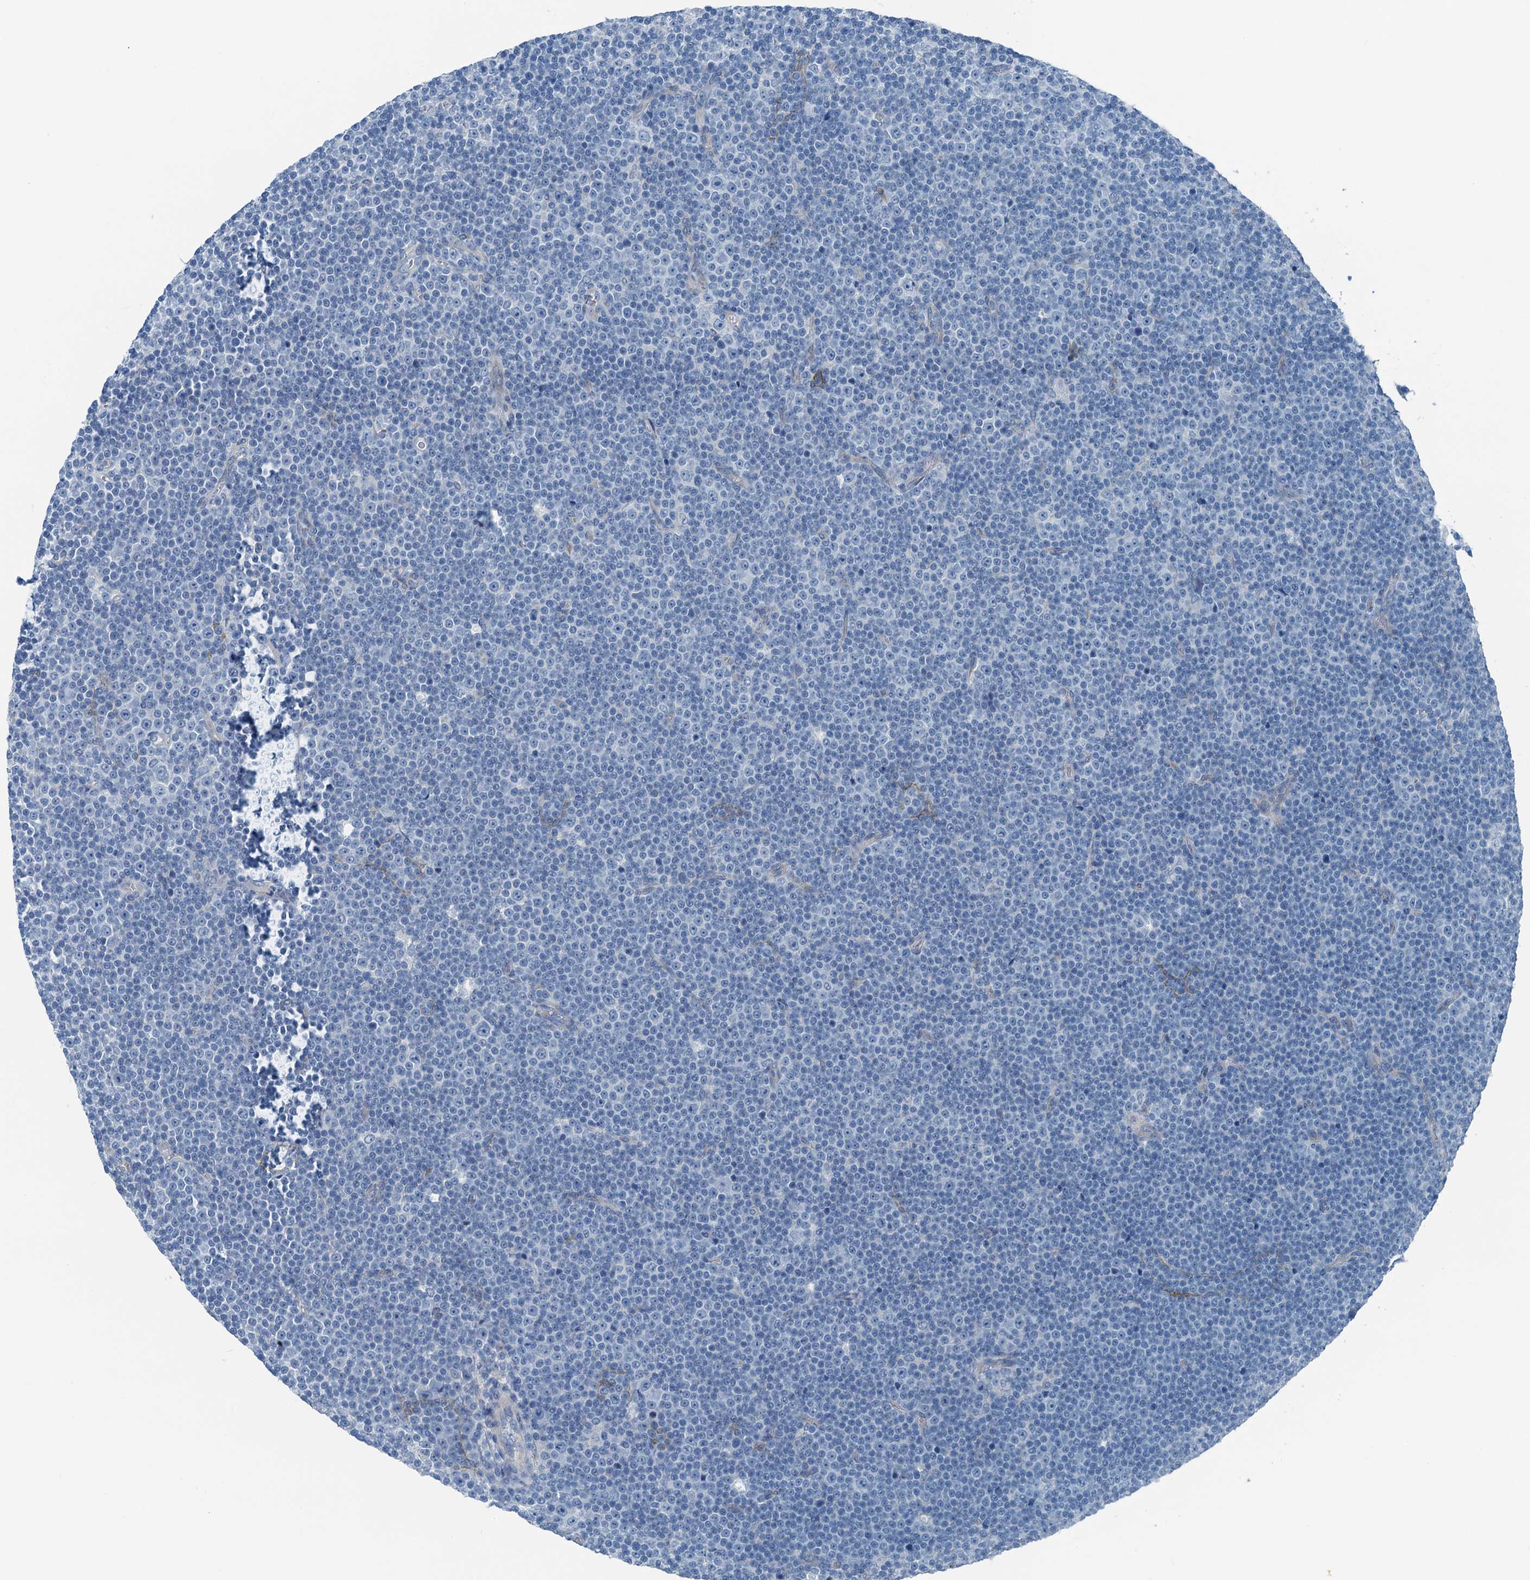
{"staining": {"intensity": "negative", "quantity": "none", "location": "none"}, "tissue": "lymphoma", "cell_type": "Tumor cells", "image_type": "cancer", "snomed": [{"axis": "morphology", "description": "Malignant lymphoma, non-Hodgkin's type, Low grade"}, {"axis": "topography", "description": "Lymph node"}], "caption": "Lymphoma was stained to show a protein in brown. There is no significant expression in tumor cells. (DAB (3,3'-diaminobenzidine) immunohistochemistry with hematoxylin counter stain).", "gene": "TMOD2", "patient": {"sex": "female", "age": 67}}